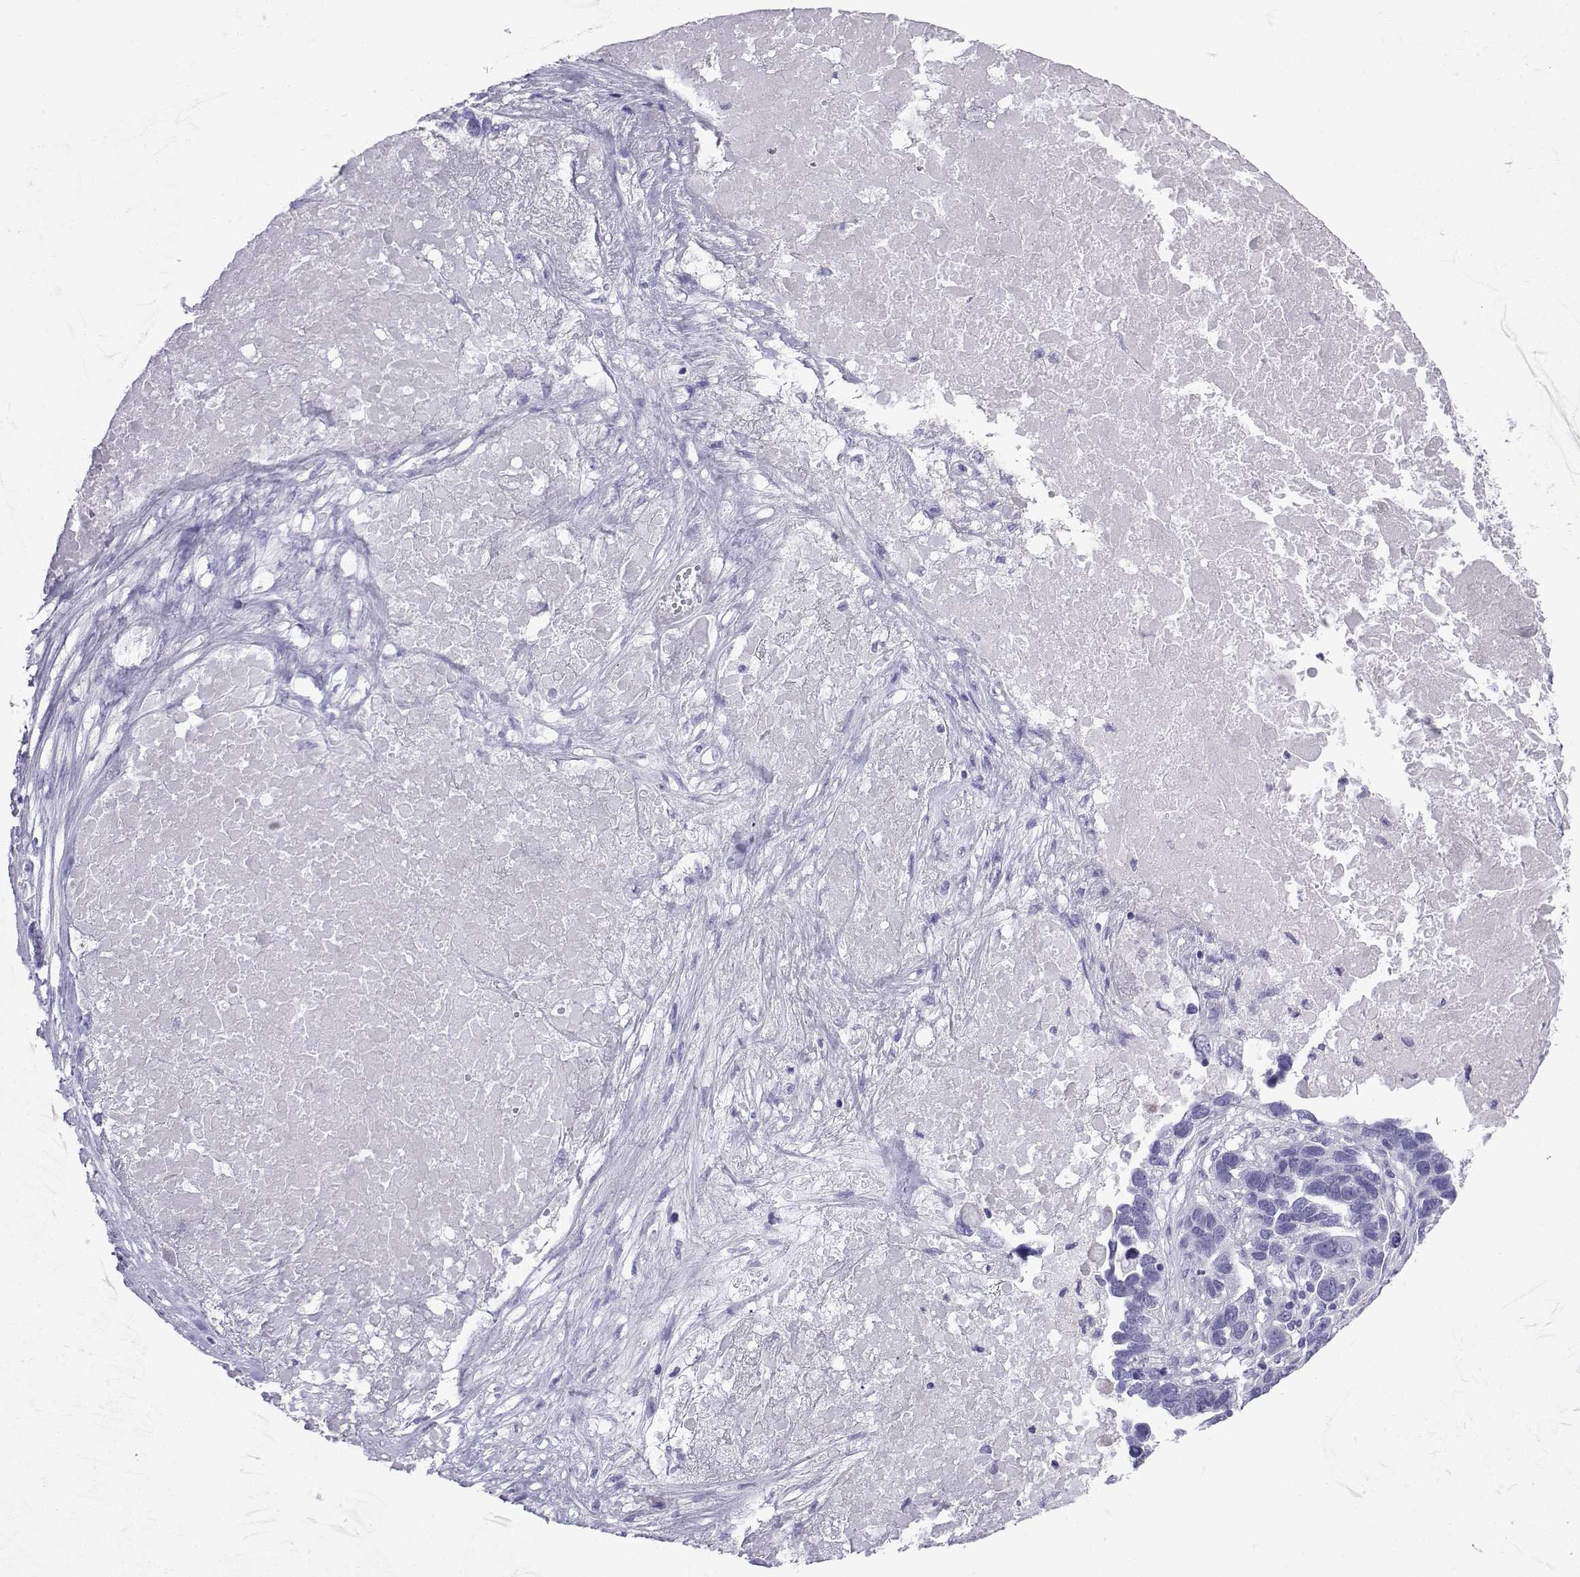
{"staining": {"intensity": "negative", "quantity": "none", "location": "none"}, "tissue": "ovarian cancer", "cell_type": "Tumor cells", "image_type": "cancer", "snomed": [{"axis": "morphology", "description": "Cystadenocarcinoma, serous, NOS"}, {"axis": "topography", "description": "Ovary"}], "caption": "Ovarian cancer (serous cystadenocarcinoma) was stained to show a protein in brown. There is no significant positivity in tumor cells.", "gene": "SLC18A2", "patient": {"sex": "female", "age": 54}}